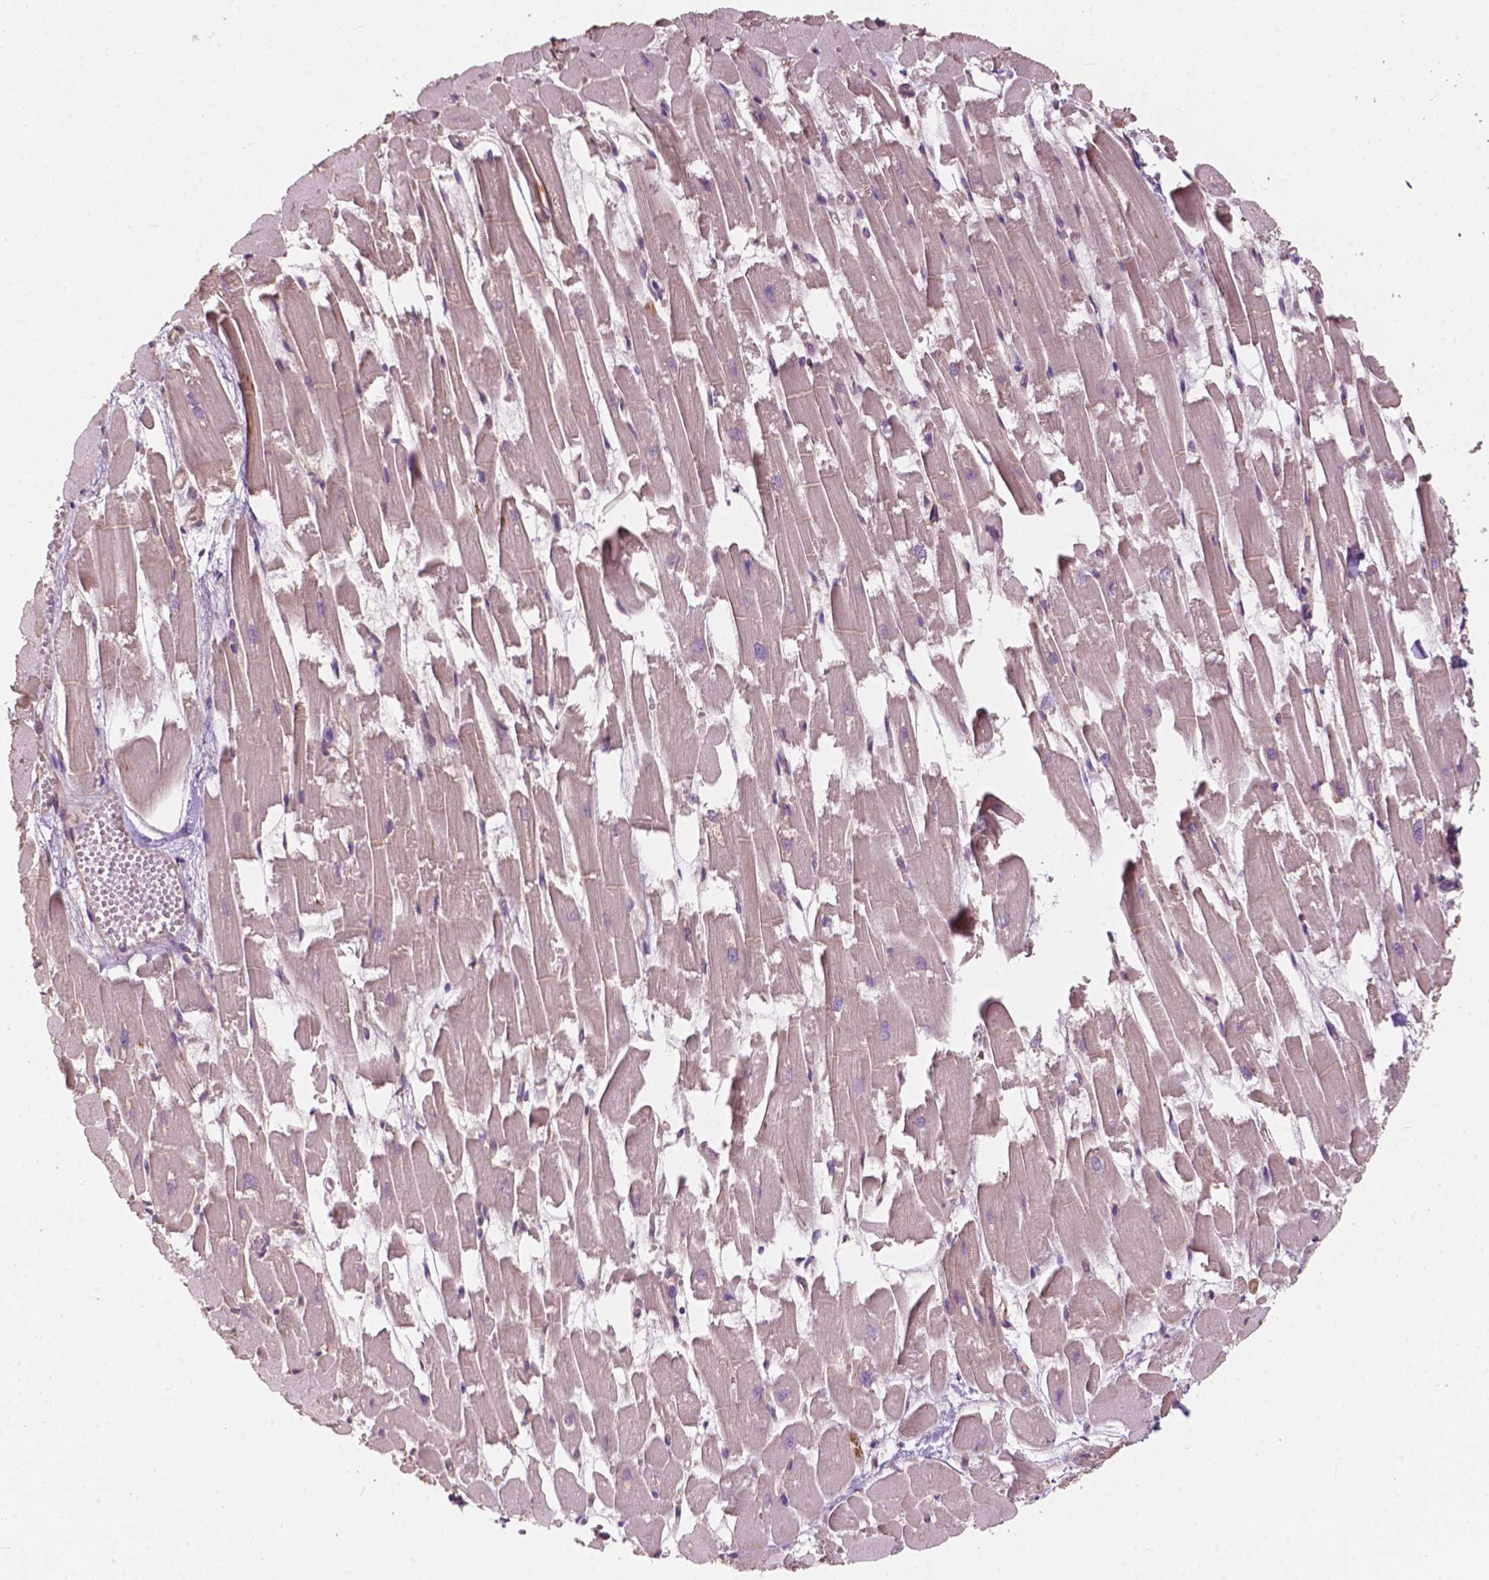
{"staining": {"intensity": "negative", "quantity": "none", "location": "none"}, "tissue": "heart muscle", "cell_type": "Cardiomyocytes", "image_type": "normal", "snomed": [{"axis": "morphology", "description": "Normal tissue, NOS"}, {"axis": "topography", "description": "Heart"}], "caption": "A micrograph of human heart muscle is negative for staining in cardiomyocytes.", "gene": "G3BP1", "patient": {"sex": "female", "age": 52}}